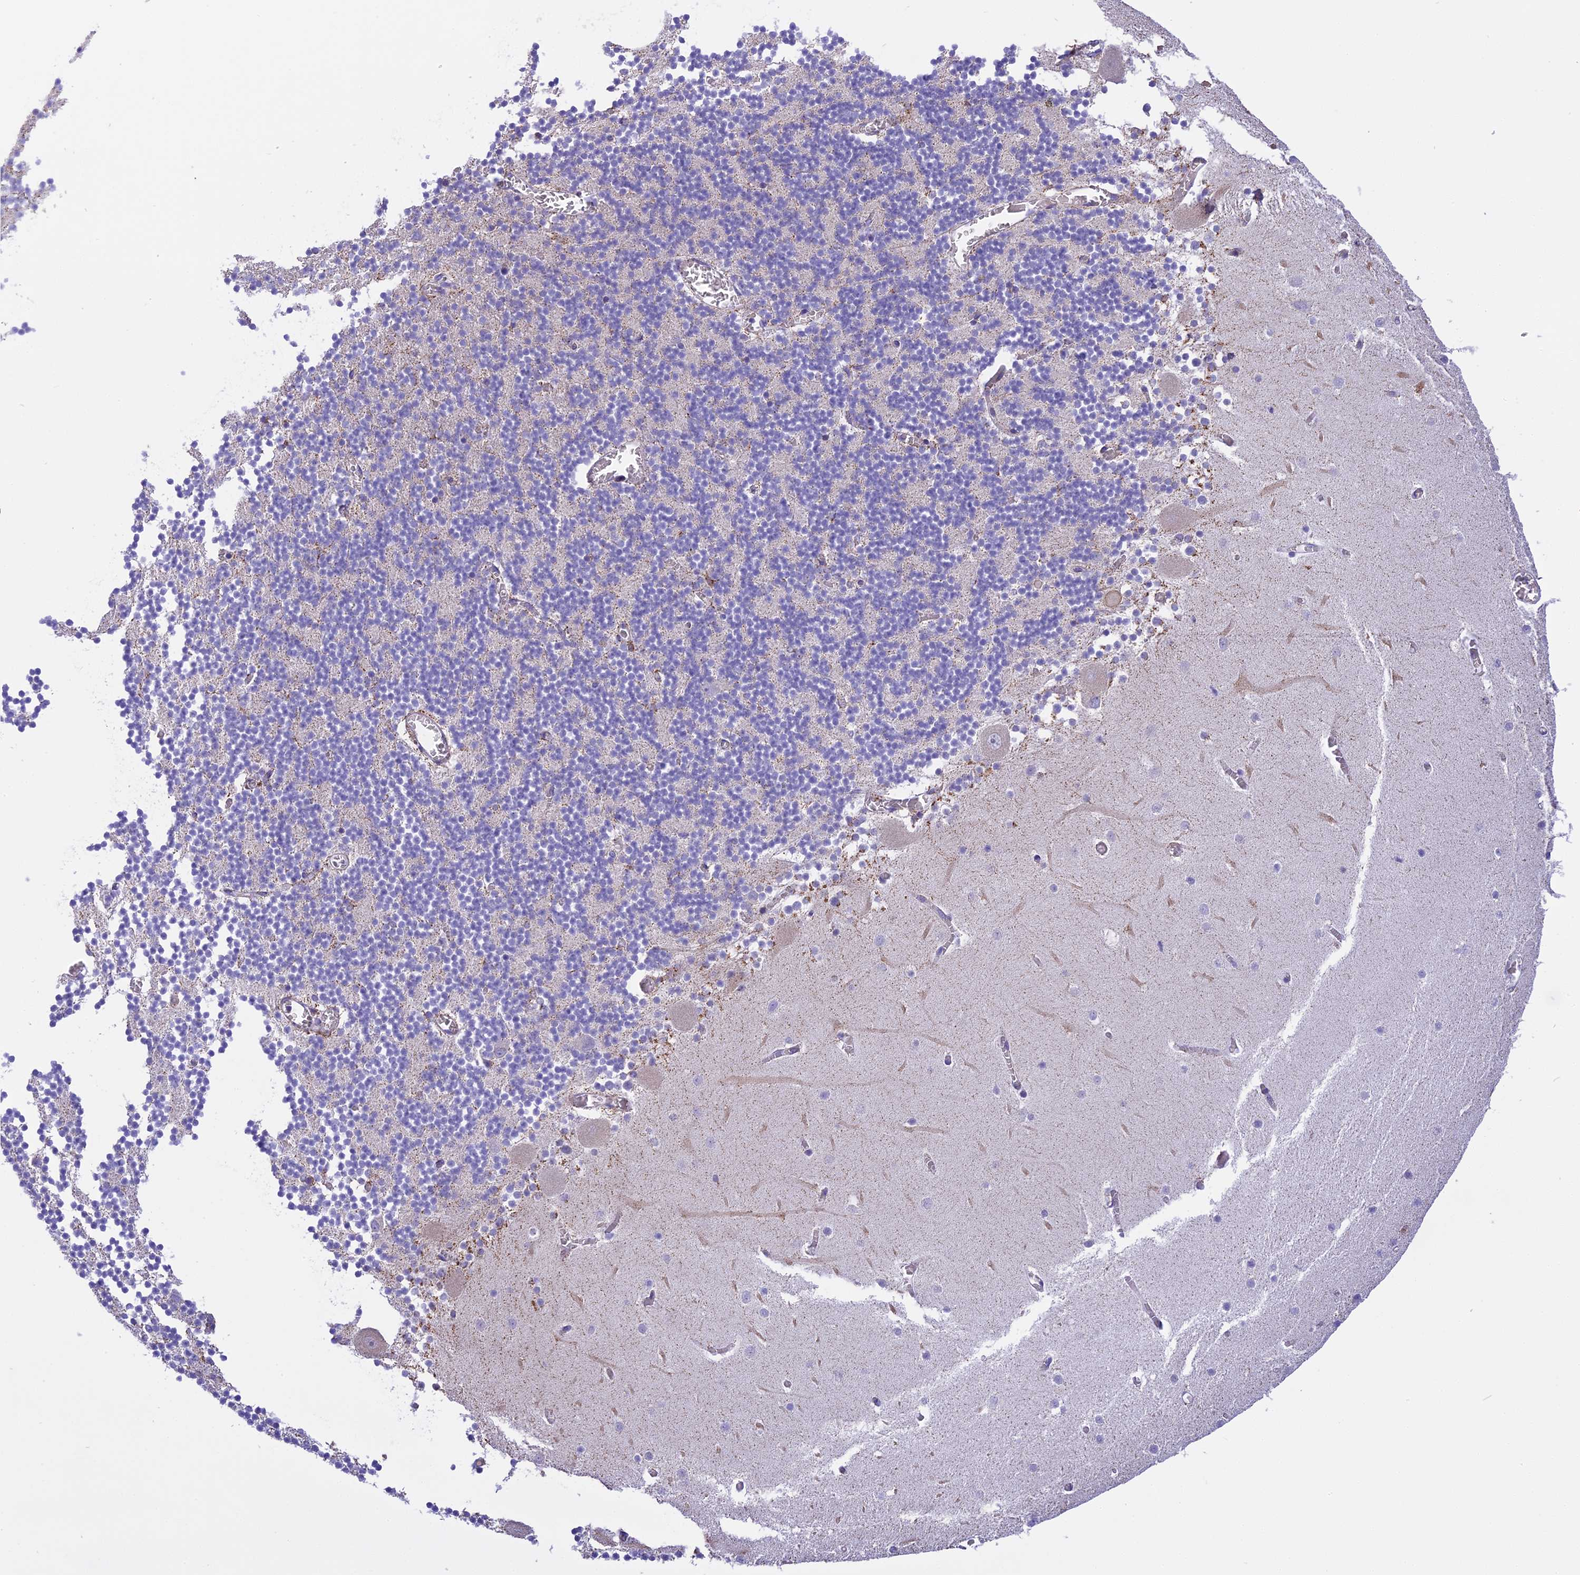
{"staining": {"intensity": "negative", "quantity": "none", "location": "none"}, "tissue": "cerebellum", "cell_type": "Cells in granular layer", "image_type": "normal", "snomed": [{"axis": "morphology", "description": "Normal tissue, NOS"}, {"axis": "topography", "description": "Cerebellum"}], "caption": "DAB (3,3'-diaminobenzidine) immunohistochemical staining of unremarkable cerebellum shows no significant expression in cells in granular layer.", "gene": "CORO7", "patient": {"sex": "female", "age": 28}}